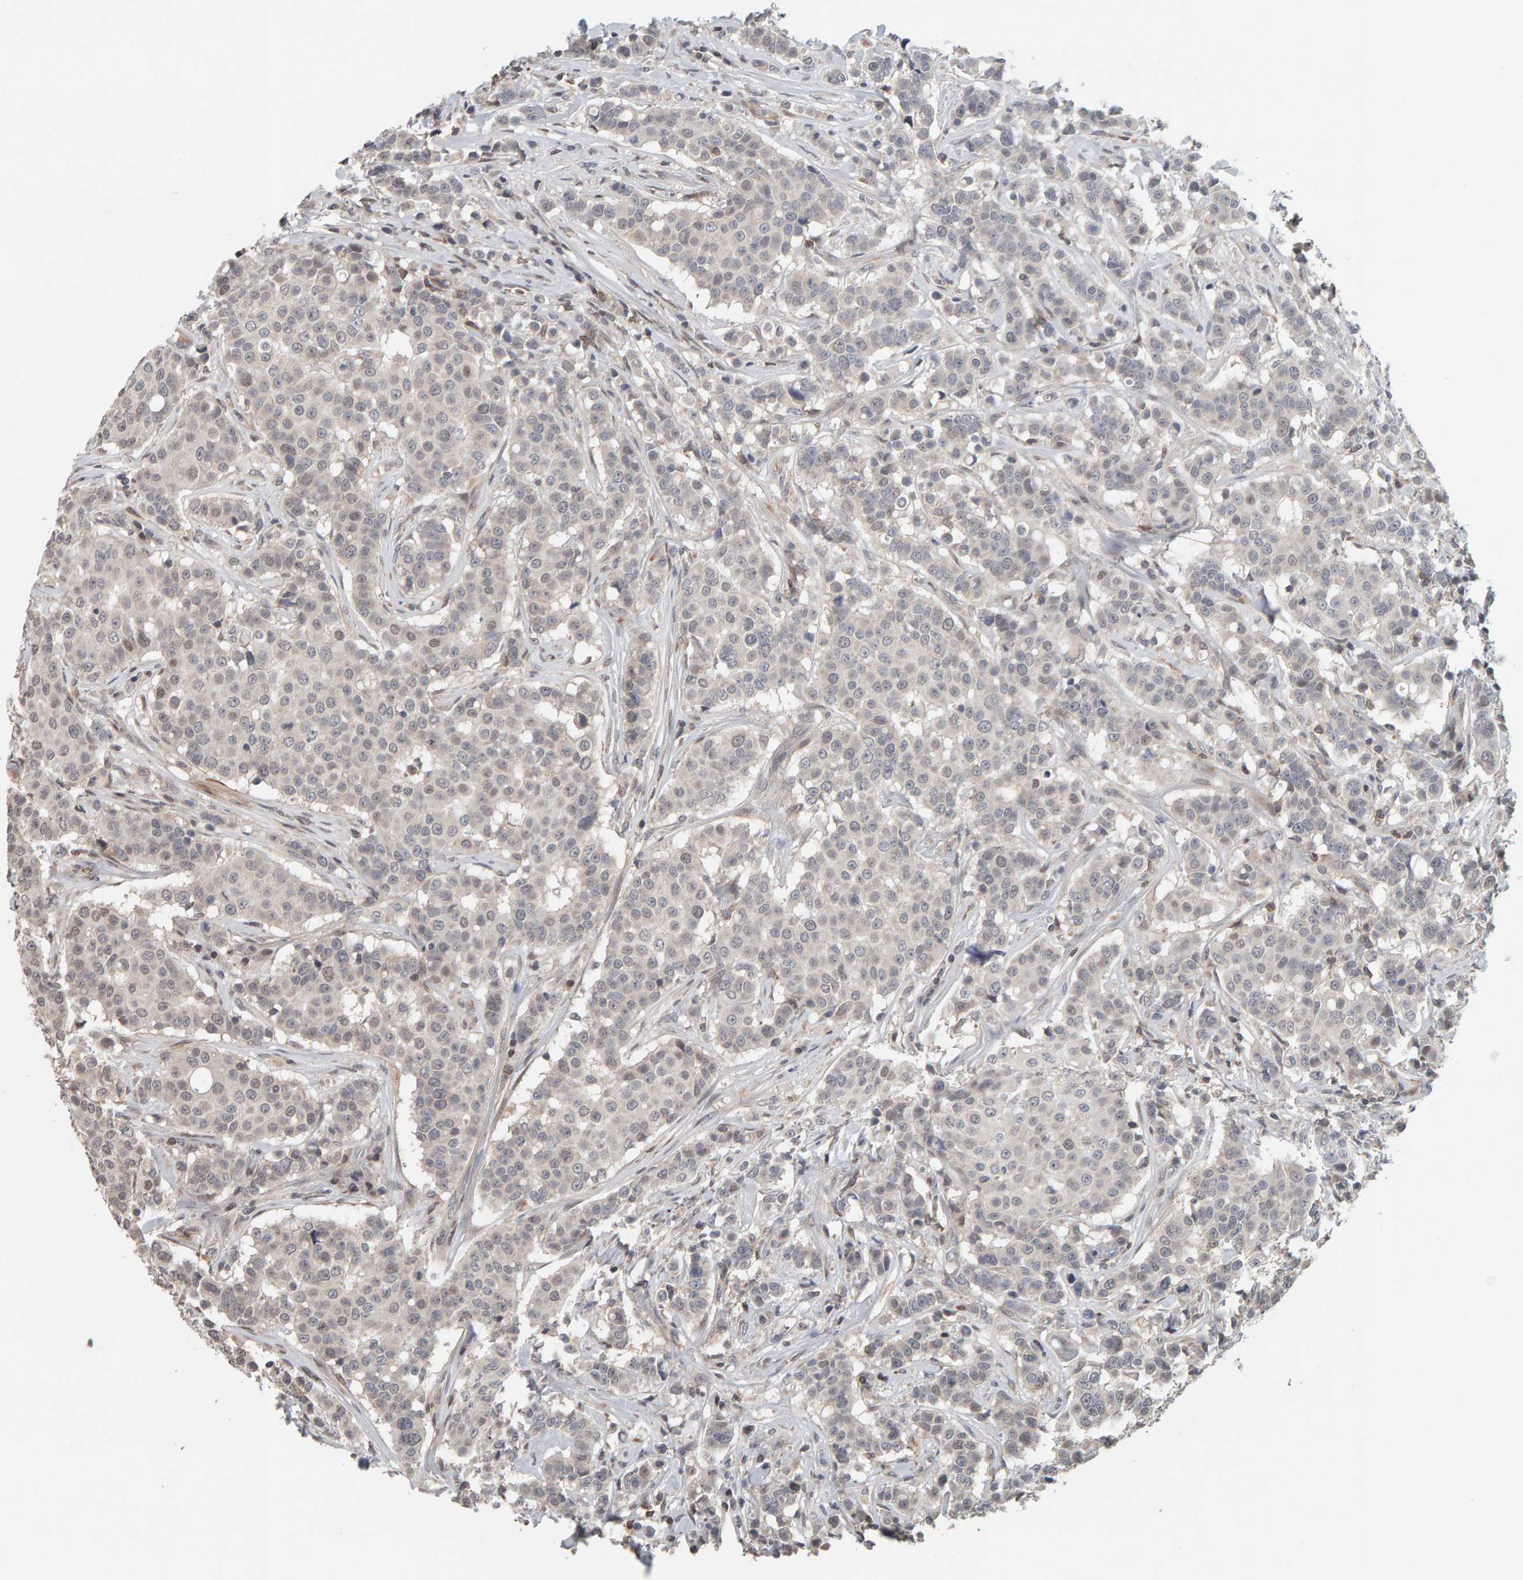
{"staining": {"intensity": "weak", "quantity": "<25%", "location": "cytoplasmic/membranous"}, "tissue": "breast cancer", "cell_type": "Tumor cells", "image_type": "cancer", "snomed": [{"axis": "morphology", "description": "Duct carcinoma"}, {"axis": "topography", "description": "Breast"}], "caption": "Invasive ductal carcinoma (breast) stained for a protein using IHC displays no staining tumor cells.", "gene": "TEFM", "patient": {"sex": "female", "age": 27}}